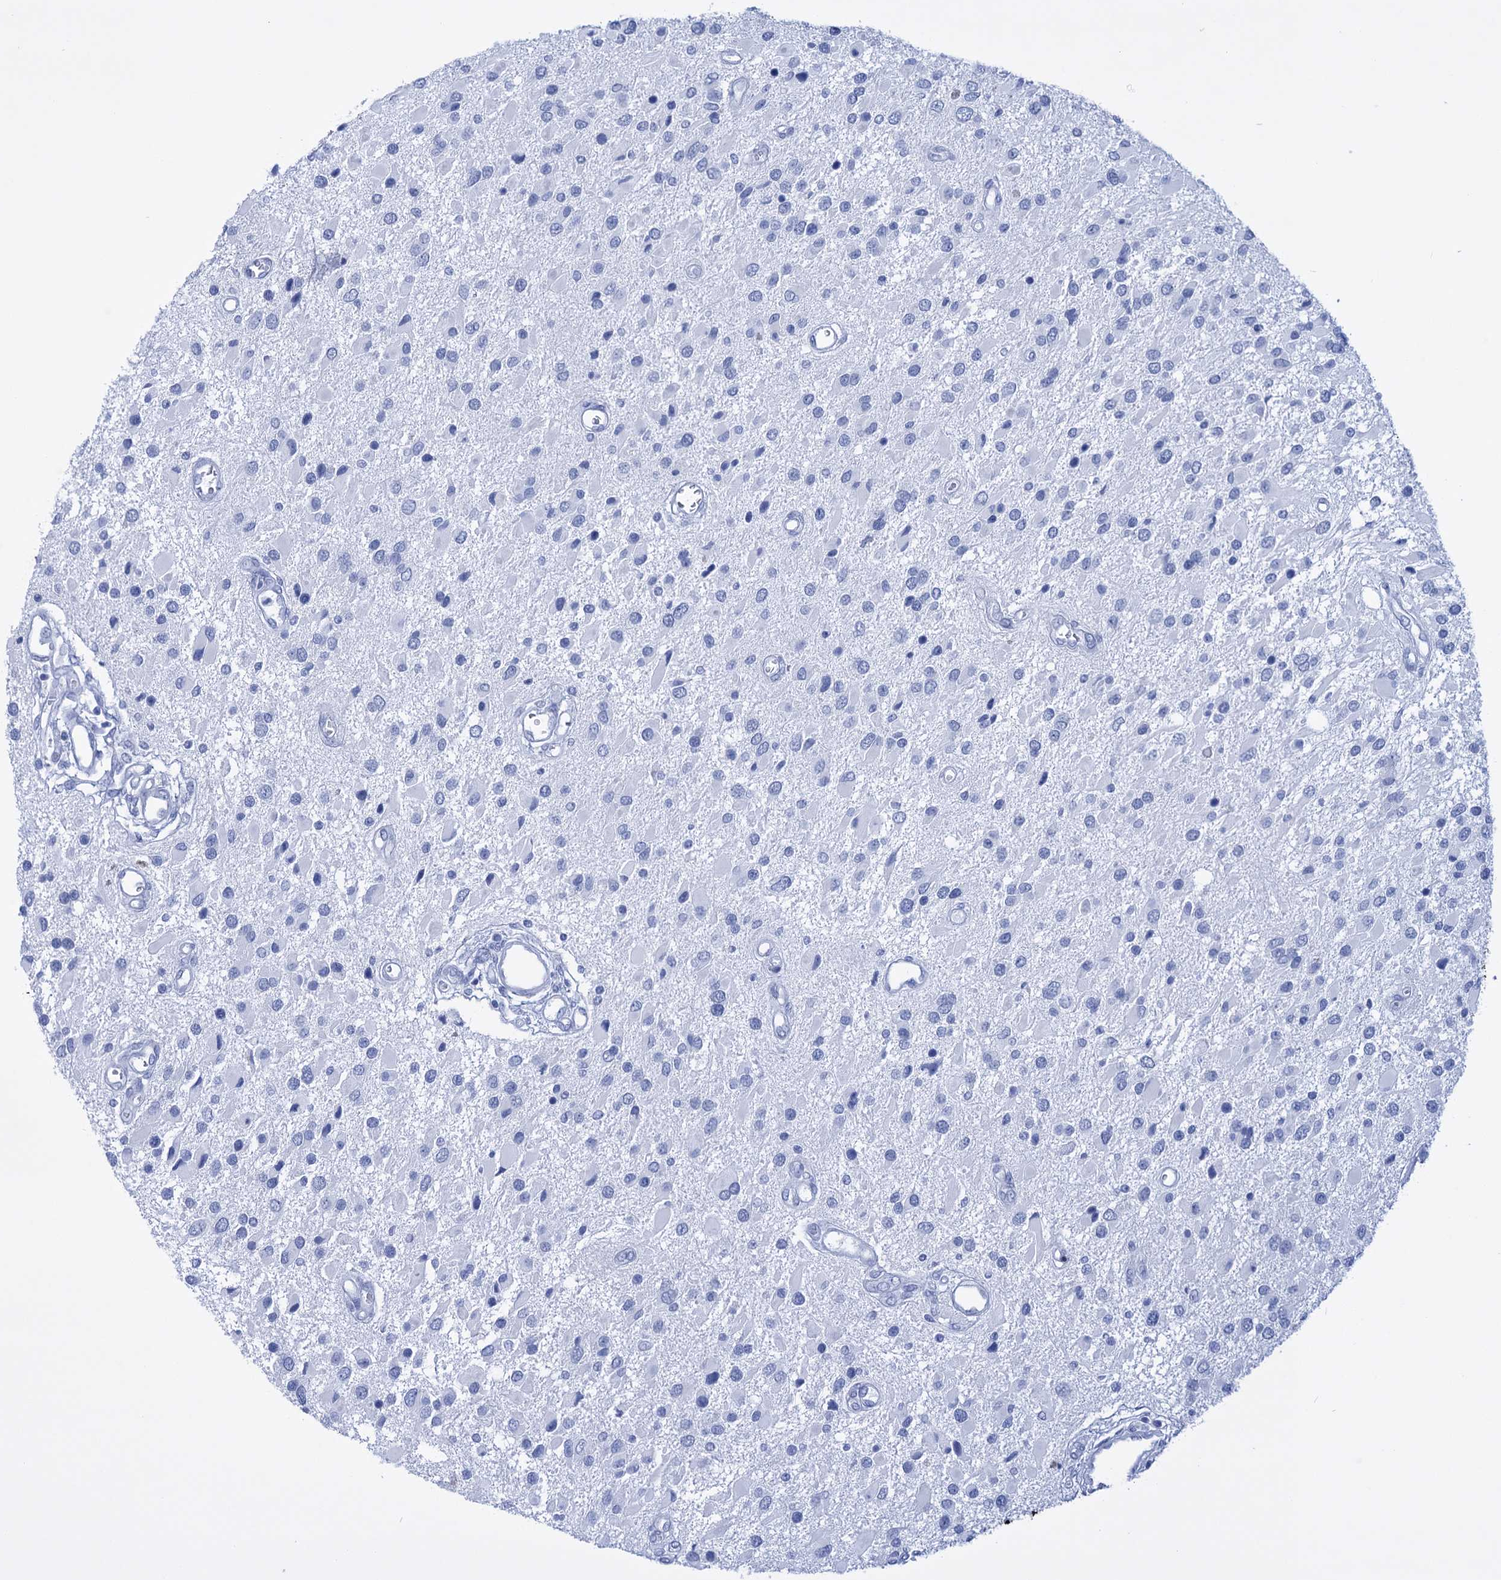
{"staining": {"intensity": "negative", "quantity": "none", "location": "none"}, "tissue": "glioma", "cell_type": "Tumor cells", "image_type": "cancer", "snomed": [{"axis": "morphology", "description": "Glioma, malignant, High grade"}, {"axis": "topography", "description": "Brain"}], "caption": "This is an immunohistochemistry image of human high-grade glioma (malignant). There is no staining in tumor cells.", "gene": "FBXW12", "patient": {"sex": "male", "age": 53}}